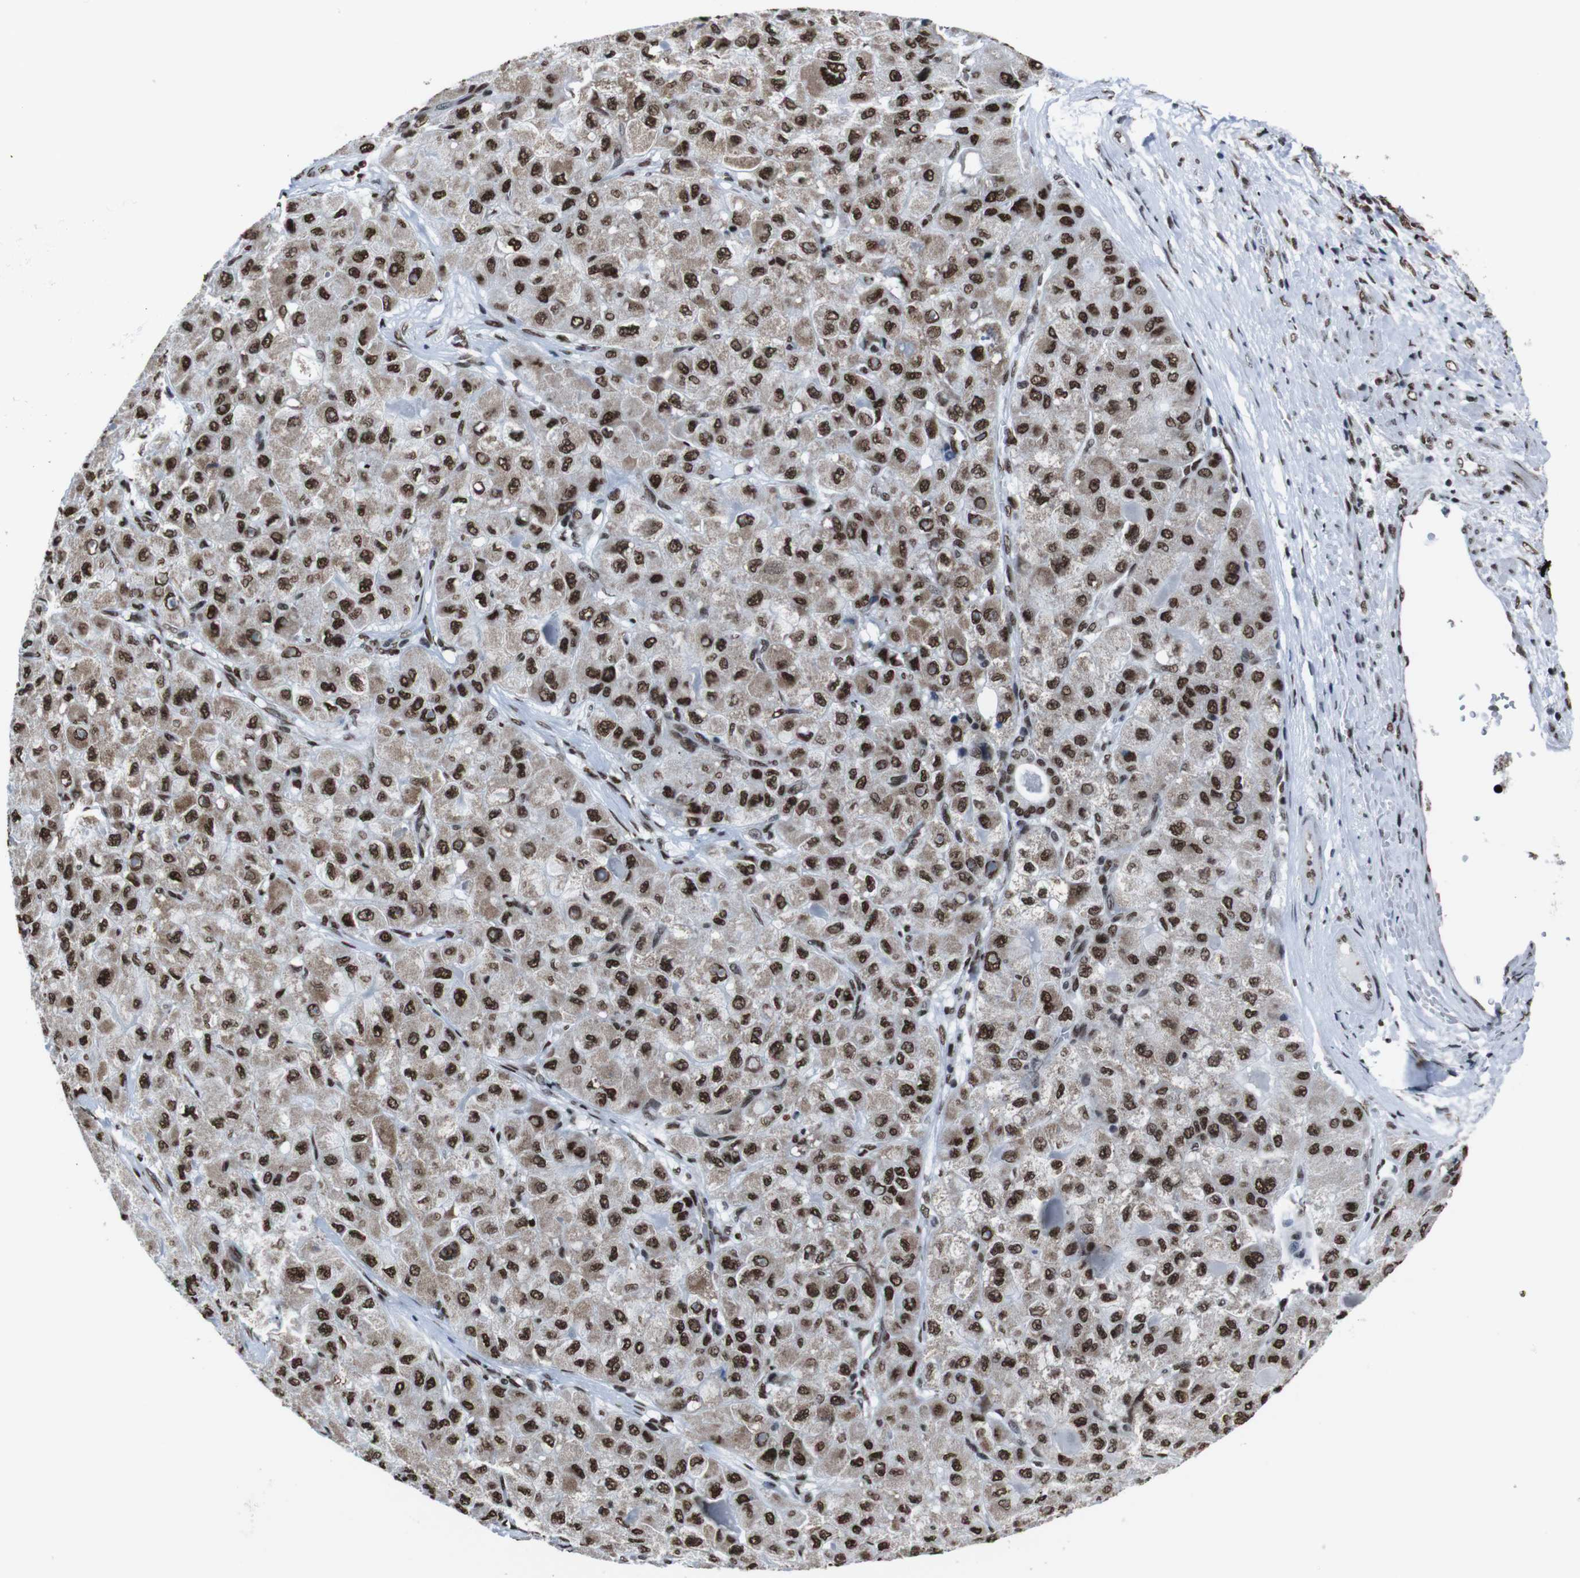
{"staining": {"intensity": "strong", "quantity": ">75%", "location": "nuclear"}, "tissue": "liver cancer", "cell_type": "Tumor cells", "image_type": "cancer", "snomed": [{"axis": "morphology", "description": "Carcinoma, Hepatocellular, NOS"}, {"axis": "topography", "description": "Liver"}], "caption": "Strong nuclear expression for a protein is present in approximately >75% of tumor cells of liver hepatocellular carcinoma using immunohistochemistry (IHC).", "gene": "ROMO1", "patient": {"sex": "male", "age": 80}}